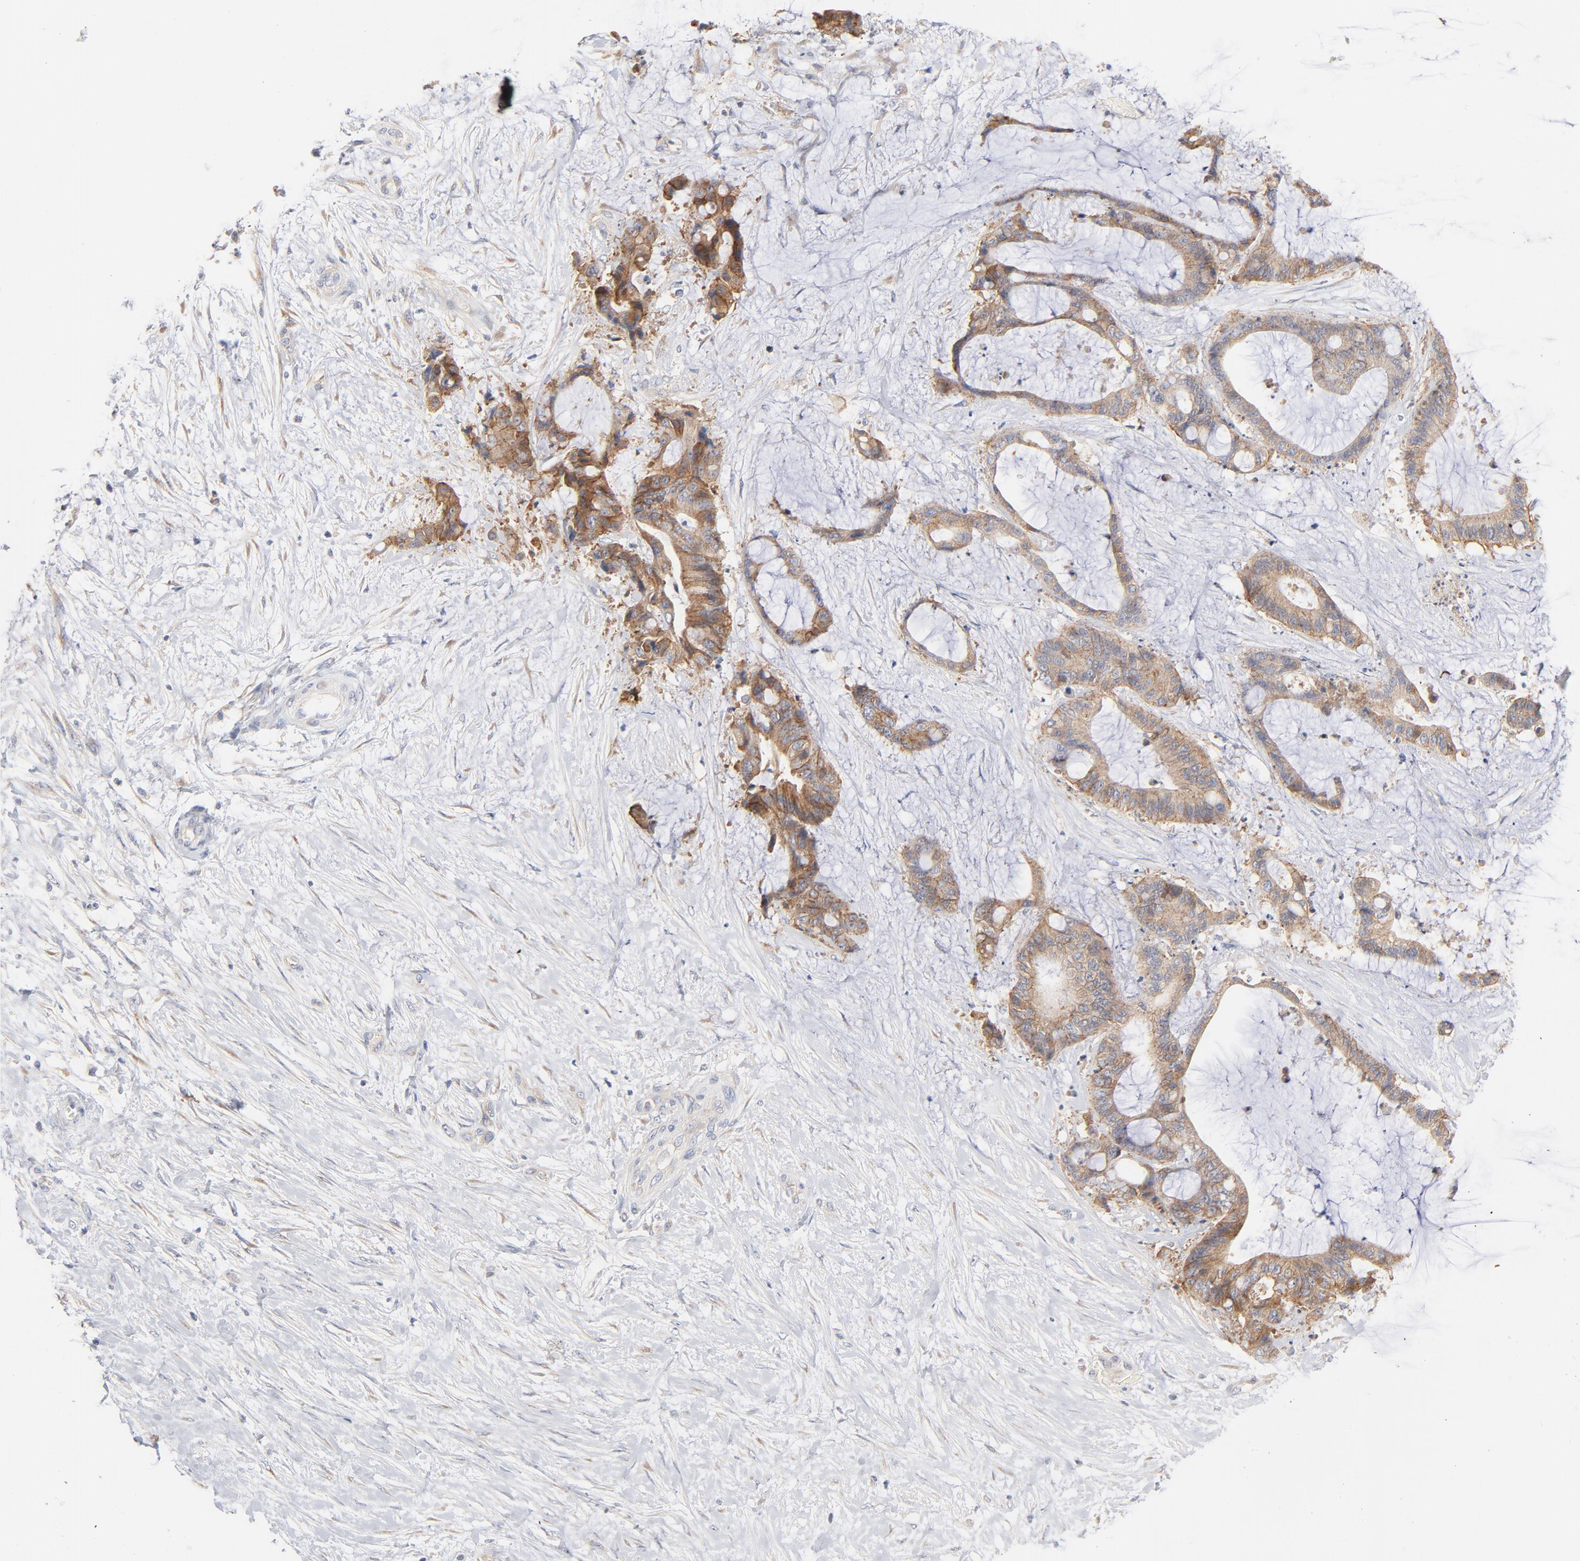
{"staining": {"intensity": "weak", "quantity": ">75%", "location": "cytoplasmic/membranous"}, "tissue": "liver cancer", "cell_type": "Tumor cells", "image_type": "cancer", "snomed": [{"axis": "morphology", "description": "Cholangiocarcinoma"}, {"axis": "topography", "description": "Liver"}], "caption": "Liver cancer (cholangiocarcinoma) stained with a brown dye shows weak cytoplasmic/membranous positive expression in approximately >75% of tumor cells.", "gene": "SETD3", "patient": {"sex": "female", "age": 73}}